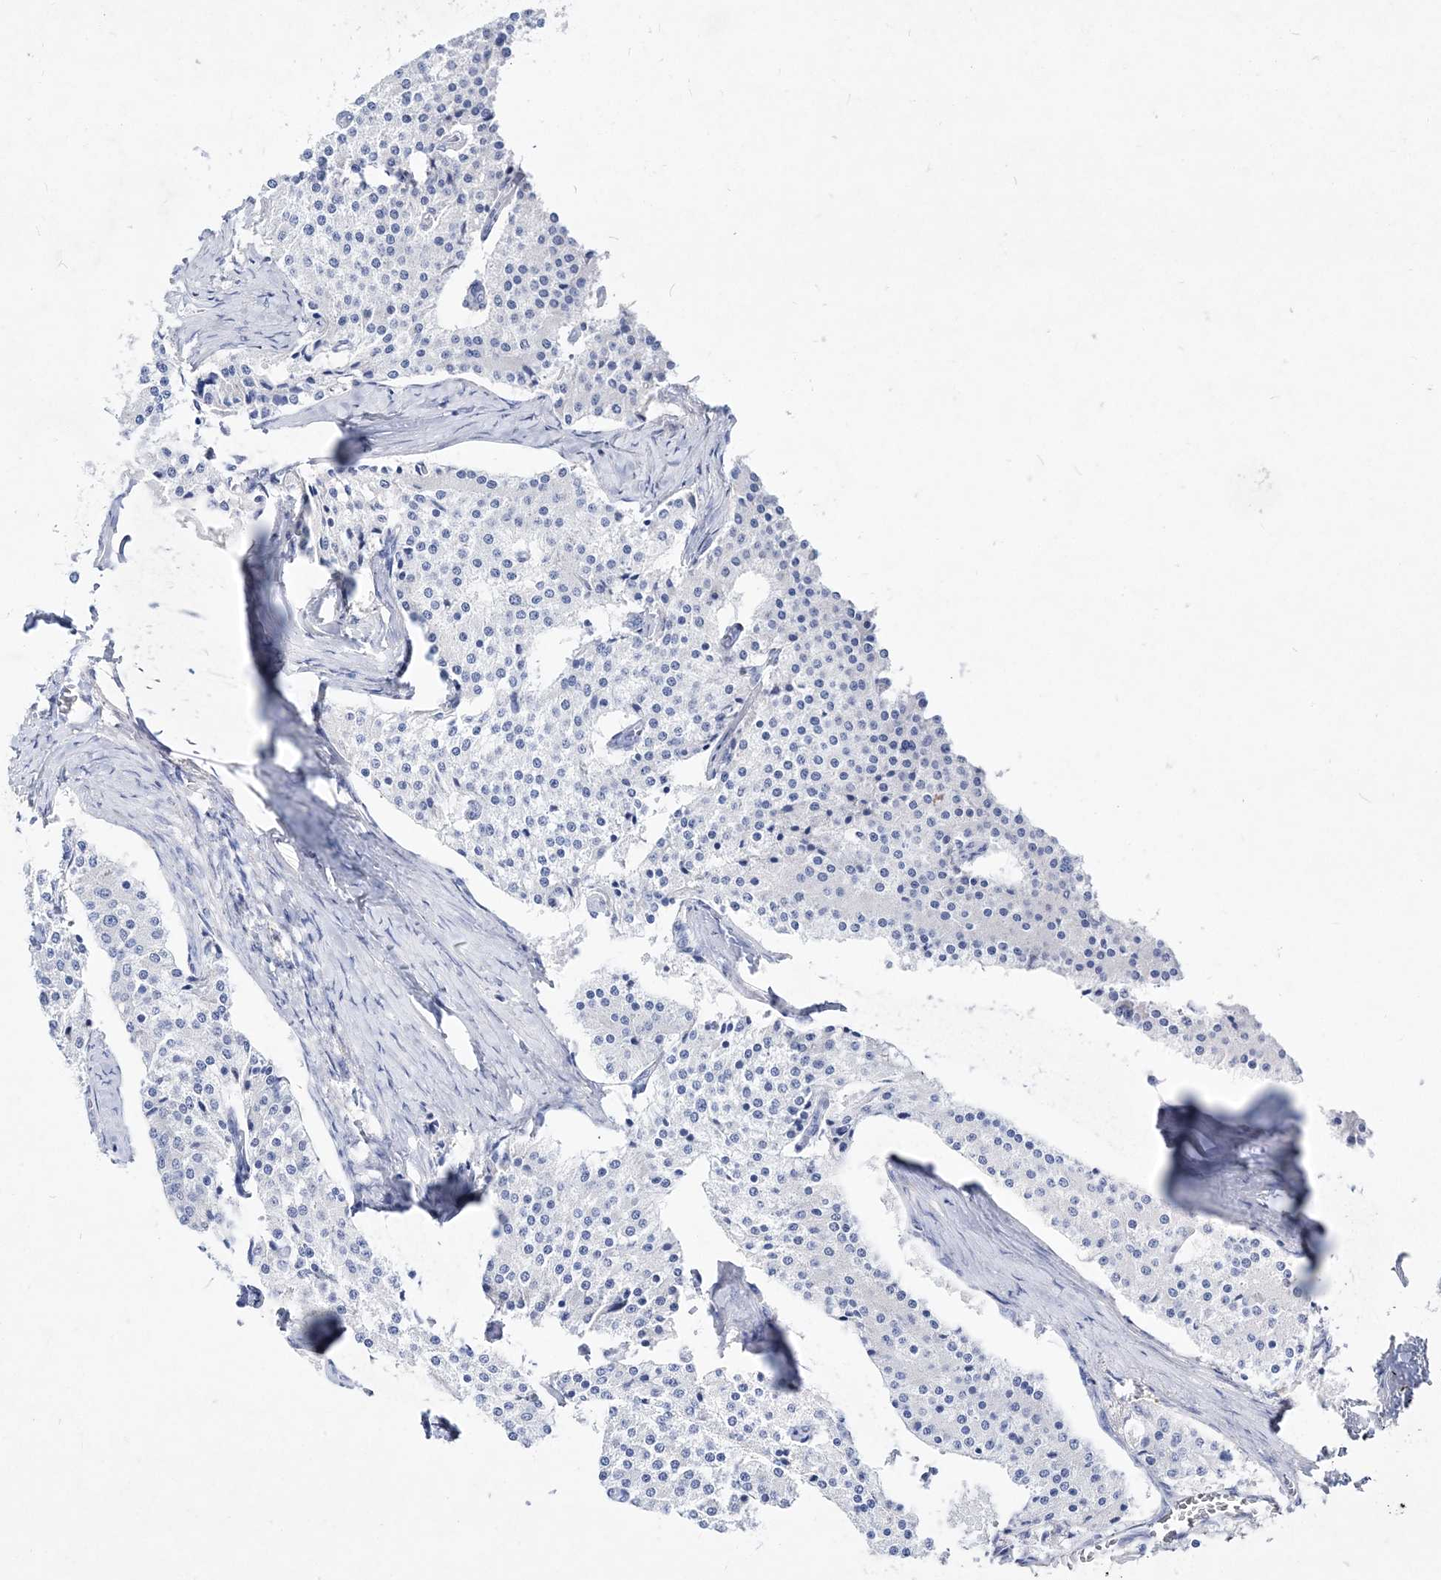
{"staining": {"intensity": "negative", "quantity": "none", "location": "none"}, "tissue": "carcinoid", "cell_type": "Tumor cells", "image_type": "cancer", "snomed": [{"axis": "morphology", "description": "Carcinoid, malignant, NOS"}, {"axis": "topography", "description": "Colon"}], "caption": "Photomicrograph shows no significant protein staining in tumor cells of carcinoid (malignant).", "gene": "SPINK7", "patient": {"sex": "female", "age": 52}}